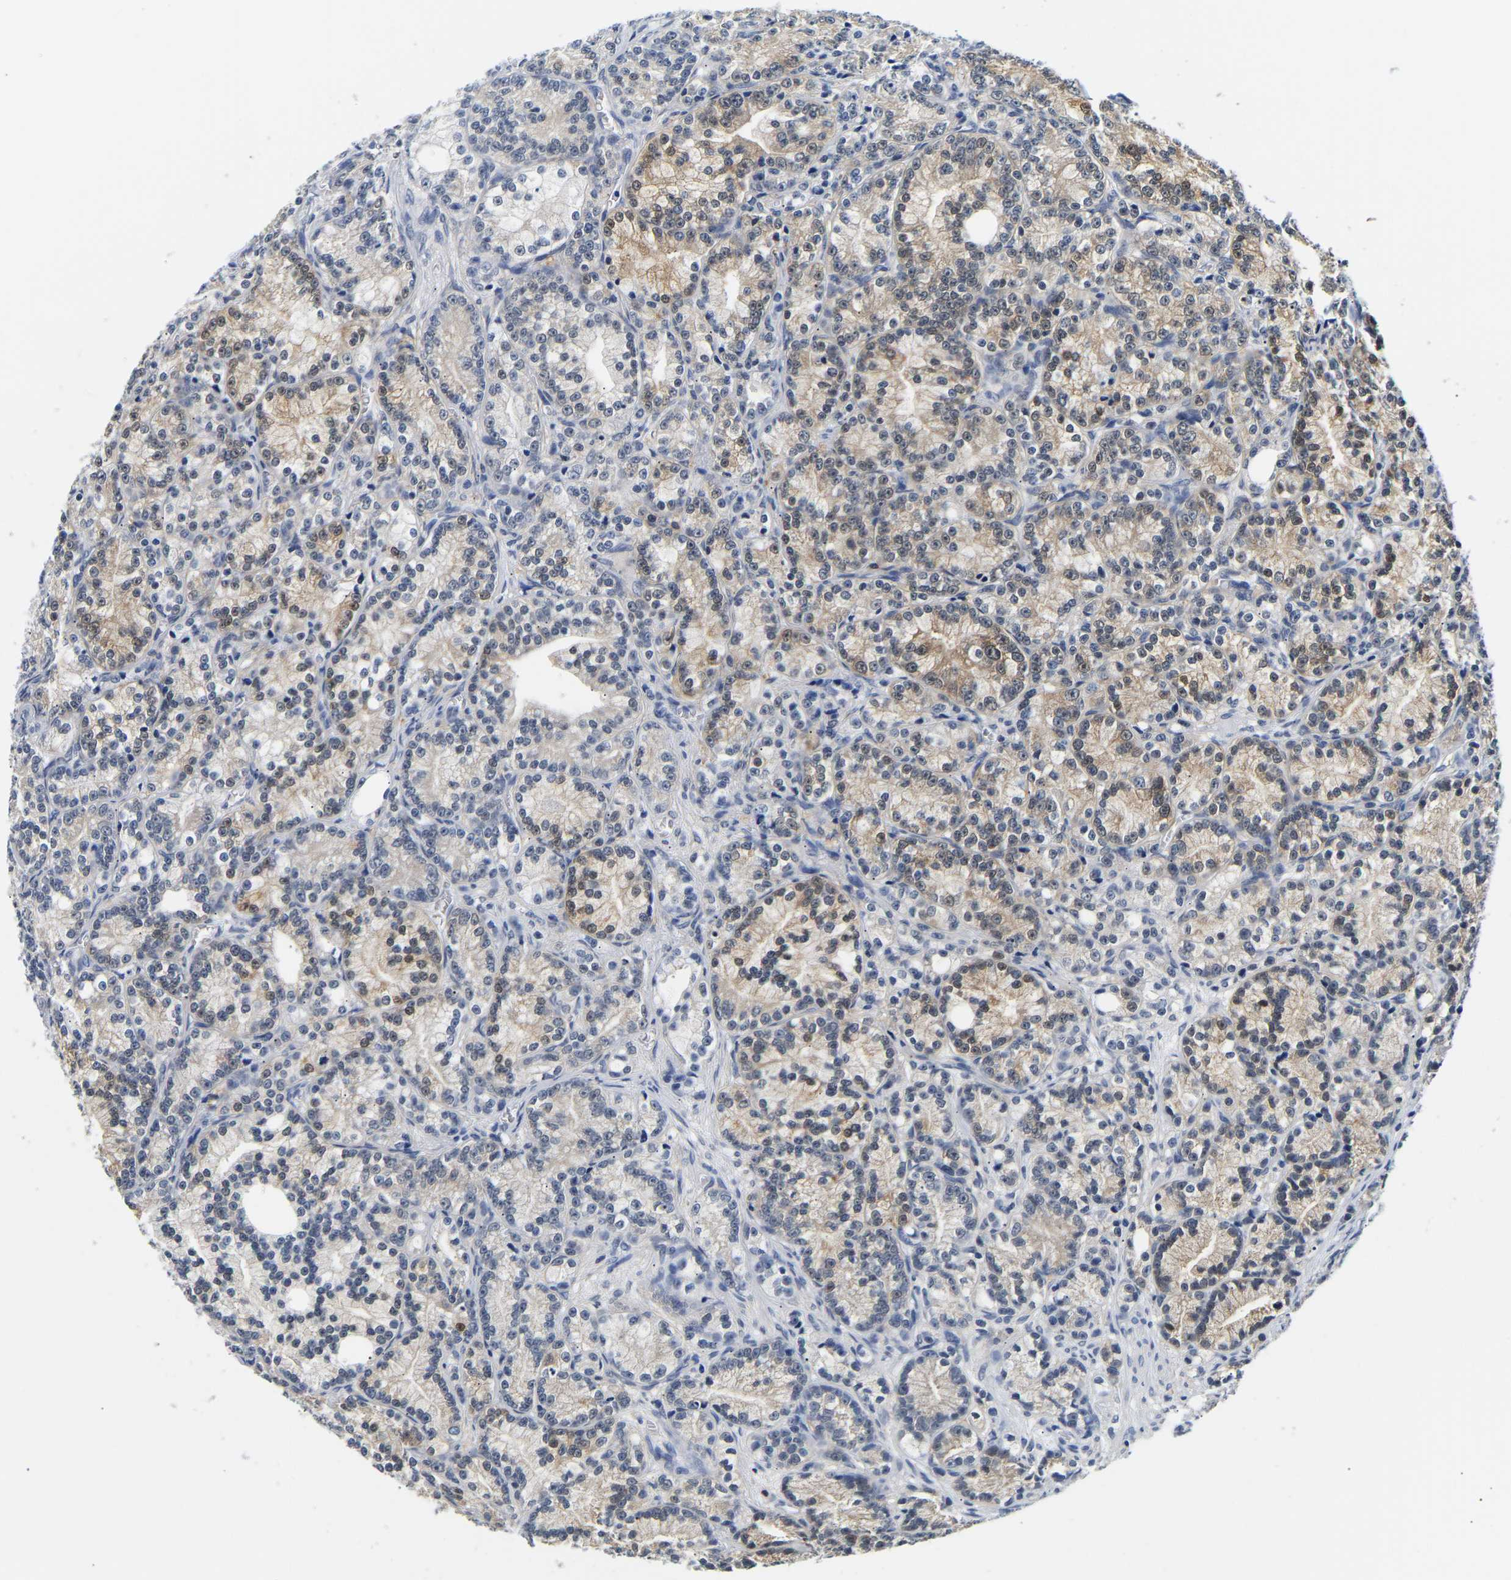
{"staining": {"intensity": "weak", "quantity": "25%-75%", "location": "cytoplasmic/membranous"}, "tissue": "prostate cancer", "cell_type": "Tumor cells", "image_type": "cancer", "snomed": [{"axis": "morphology", "description": "Adenocarcinoma, Low grade"}, {"axis": "topography", "description": "Prostate"}], "caption": "Human low-grade adenocarcinoma (prostate) stained for a protein (brown) displays weak cytoplasmic/membranous positive positivity in about 25%-75% of tumor cells.", "gene": "UCHL3", "patient": {"sex": "male", "age": 89}}